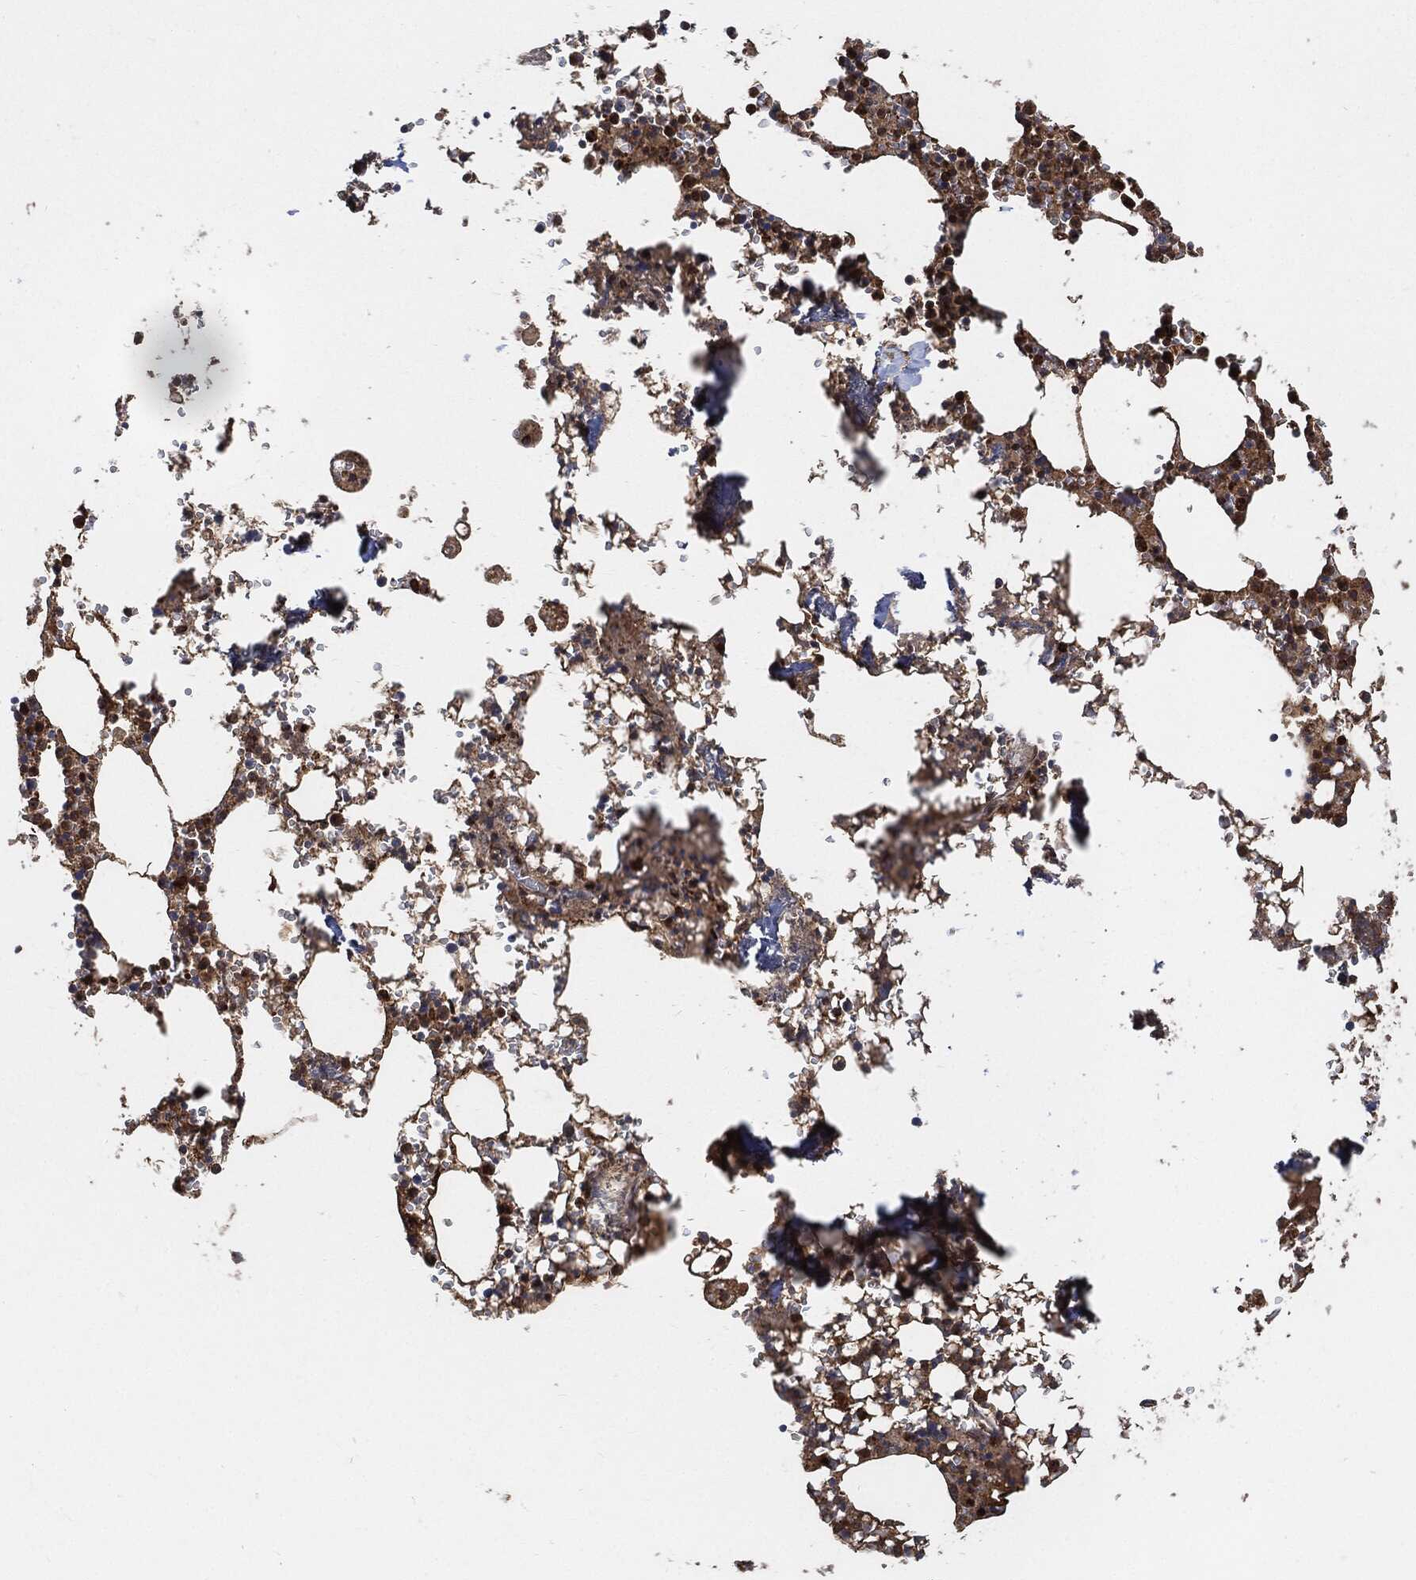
{"staining": {"intensity": "moderate", "quantity": ">75%", "location": "cytoplasmic/membranous,nuclear"}, "tissue": "bone marrow", "cell_type": "Hematopoietic cells", "image_type": "normal", "snomed": [{"axis": "morphology", "description": "Normal tissue, NOS"}, {"axis": "topography", "description": "Bone marrow"}], "caption": "High-magnification brightfield microscopy of benign bone marrow stained with DAB (brown) and counterstained with hematoxylin (blue). hematopoietic cells exhibit moderate cytoplasmic/membranous,nuclear staining is appreciated in about>75% of cells. The staining was performed using DAB (3,3'-diaminobenzidine) to visualize the protein expression in brown, while the nuclei were stained in blue with hematoxylin (Magnification: 20x).", "gene": "CUTA", "patient": {"sex": "female", "age": 64}}